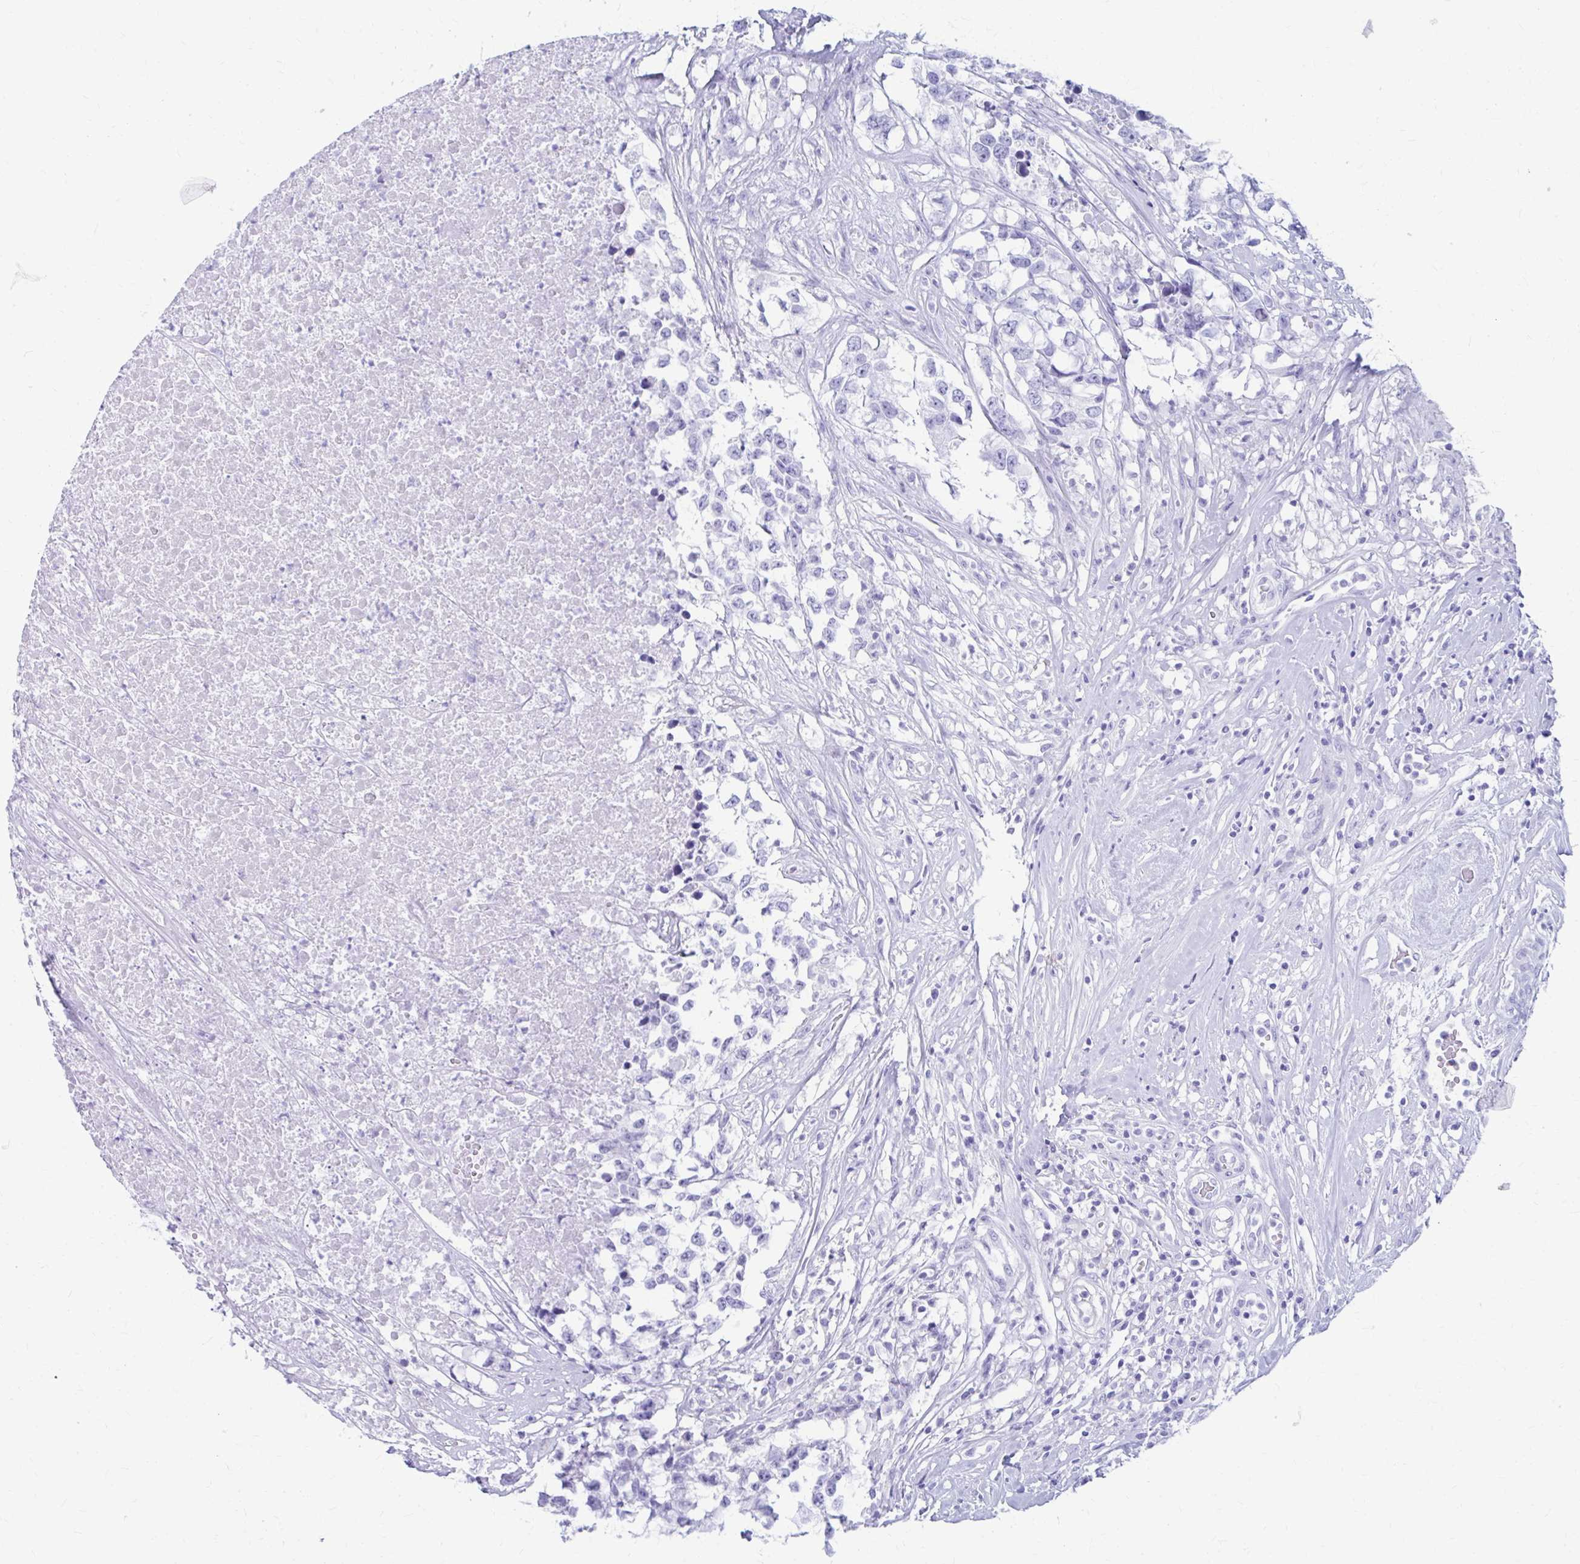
{"staining": {"intensity": "negative", "quantity": "none", "location": "none"}, "tissue": "testis cancer", "cell_type": "Tumor cells", "image_type": "cancer", "snomed": [{"axis": "morphology", "description": "Carcinoma, Embryonal, NOS"}, {"axis": "topography", "description": "Testis"}], "caption": "Human embryonal carcinoma (testis) stained for a protein using IHC exhibits no expression in tumor cells.", "gene": "NSG2", "patient": {"sex": "male", "age": 83}}